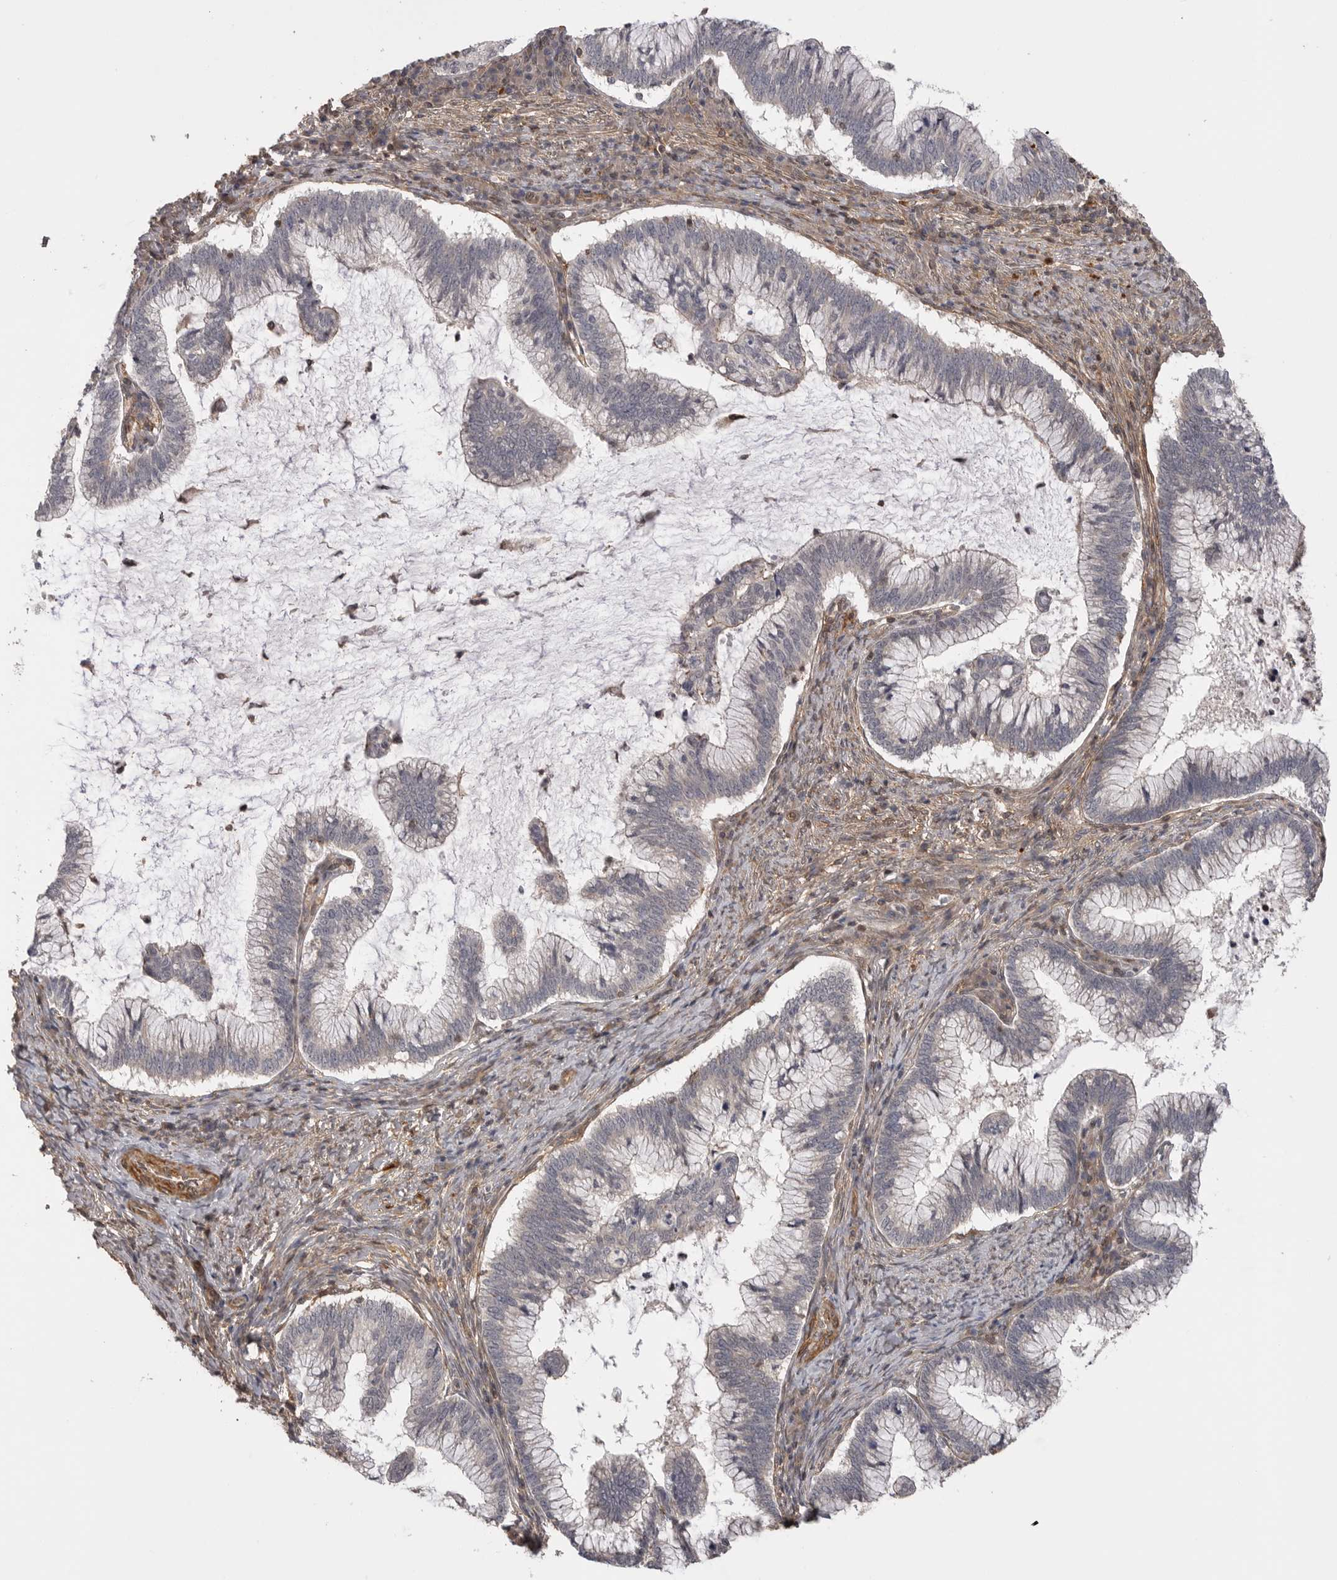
{"staining": {"intensity": "negative", "quantity": "none", "location": "none"}, "tissue": "cervical cancer", "cell_type": "Tumor cells", "image_type": "cancer", "snomed": [{"axis": "morphology", "description": "Adenocarcinoma, NOS"}, {"axis": "topography", "description": "Cervix"}], "caption": "There is no significant positivity in tumor cells of cervical adenocarcinoma.", "gene": "TRIM56", "patient": {"sex": "female", "age": 36}}